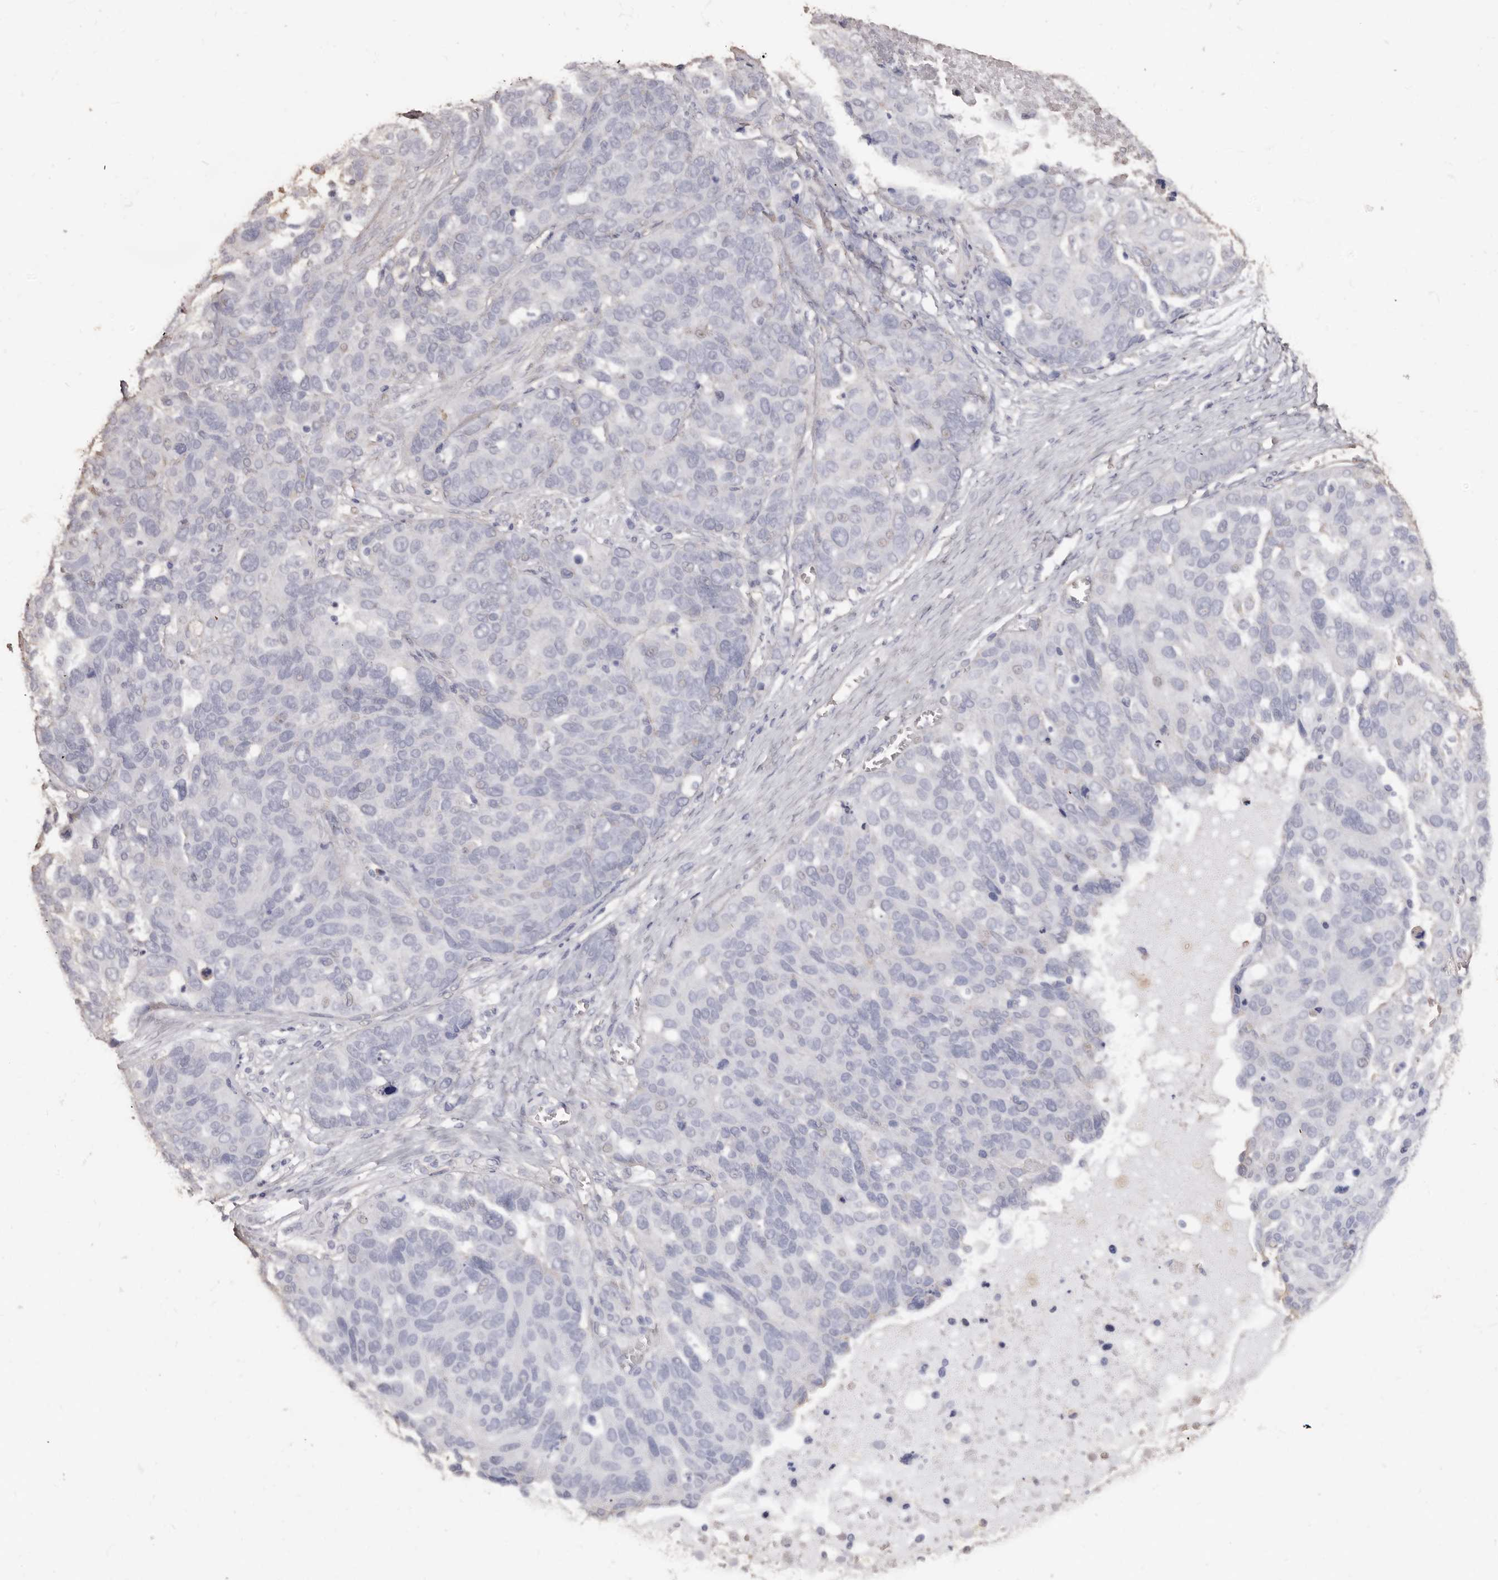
{"staining": {"intensity": "negative", "quantity": "none", "location": "none"}, "tissue": "ovarian cancer", "cell_type": "Tumor cells", "image_type": "cancer", "snomed": [{"axis": "morphology", "description": "Cystadenocarcinoma, serous, NOS"}, {"axis": "topography", "description": "Ovary"}], "caption": "Immunohistochemical staining of ovarian cancer shows no significant staining in tumor cells.", "gene": "COQ8B", "patient": {"sex": "female", "age": 44}}